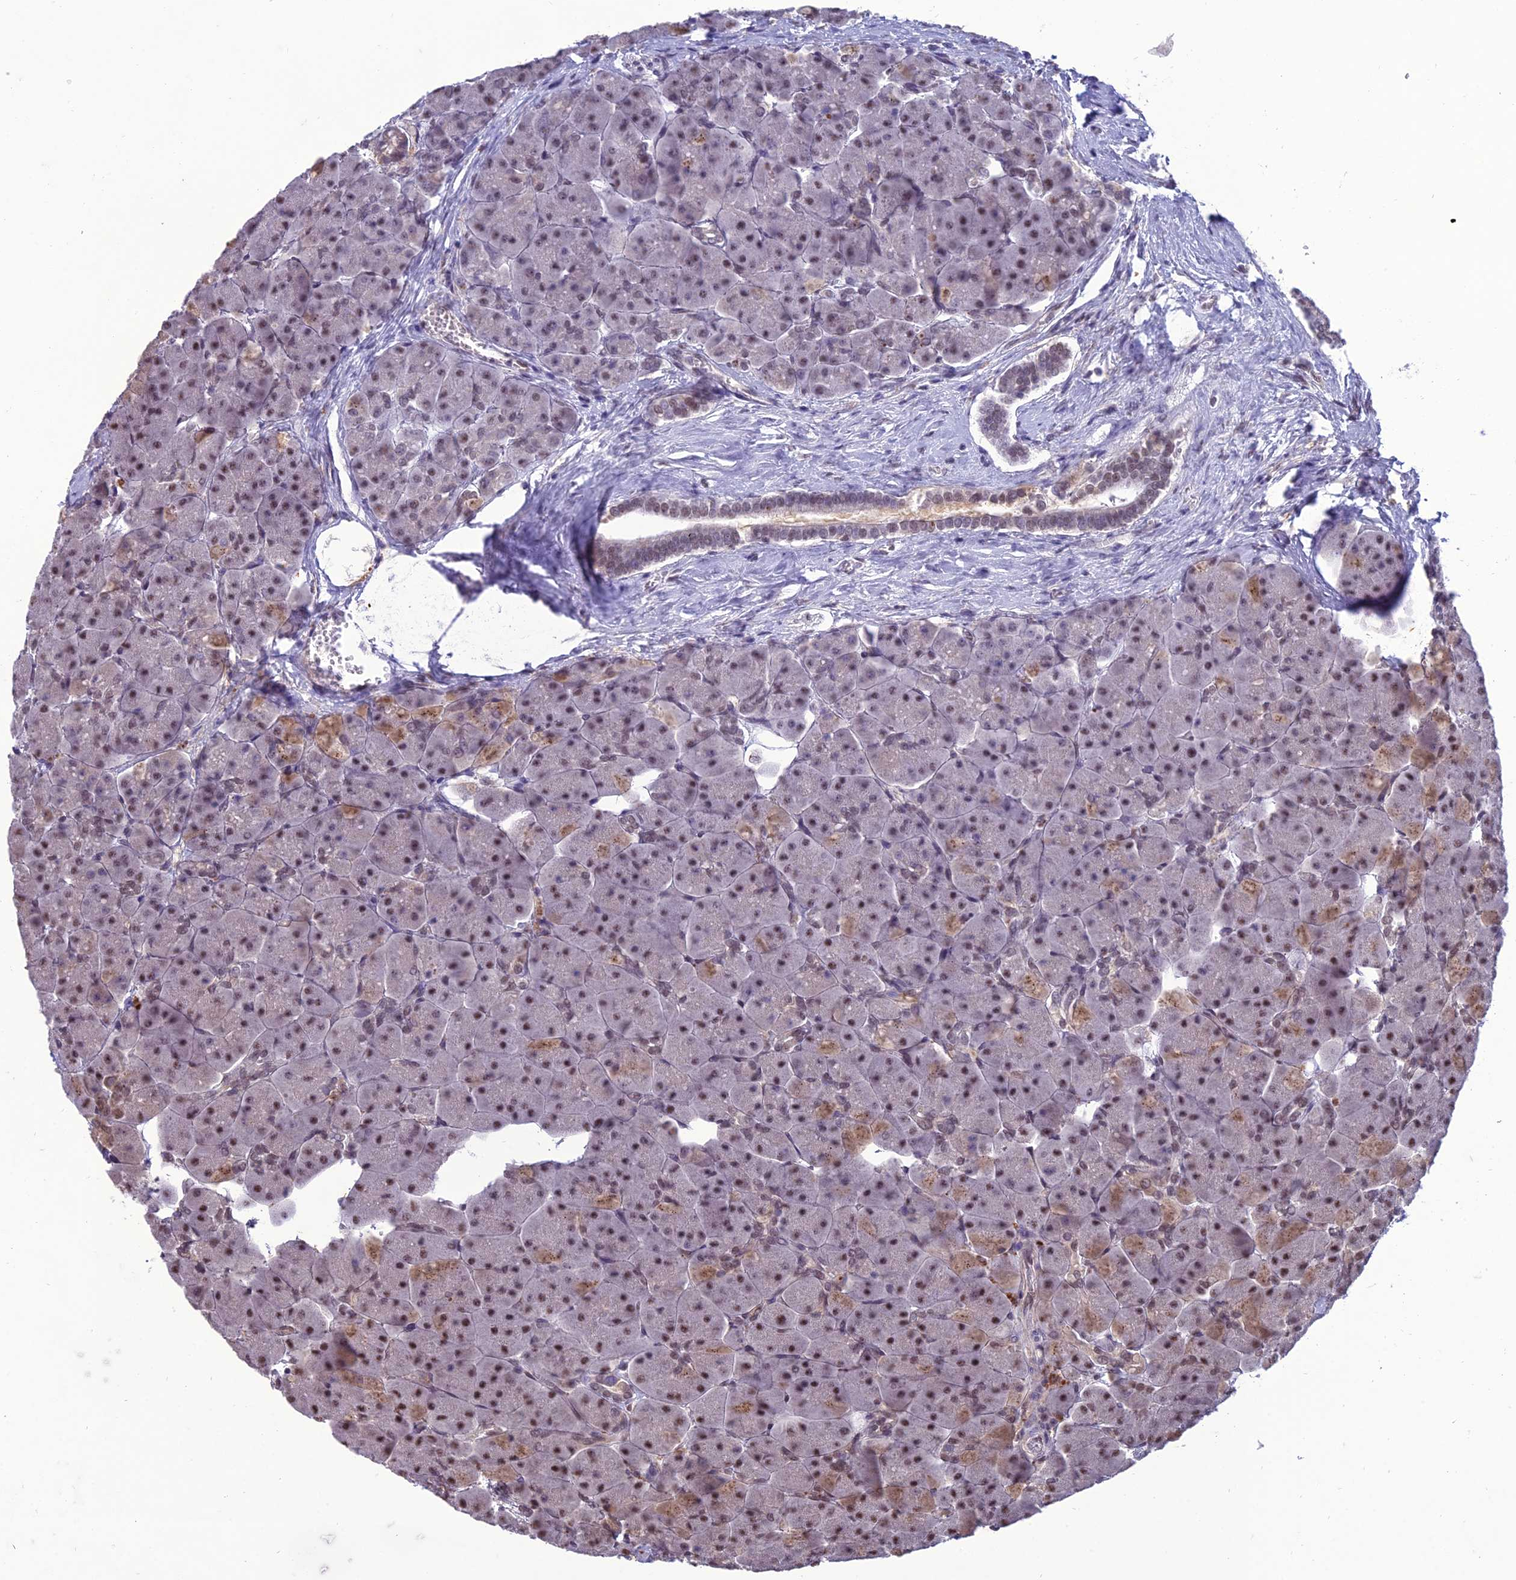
{"staining": {"intensity": "moderate", "quantity": ">75%", "location": "nuclear"}, "tissue": "pancreas", "cell_type": "Exocrine glandular cells", "image_type": "normal", "snomed": [{"axis": "morphology", "description": "Normal tissue, NOS"}, {"axis": "topography", "description": "Pancreas"}], "caption": "This image shows immunohistochemistry staining of unremarkable pancreas, with medium moderate nuclear positivity in about >75% of exocrine glandular cells.", "gene": "RANBP3", "patient": {"sex": "male", "age": 66}}